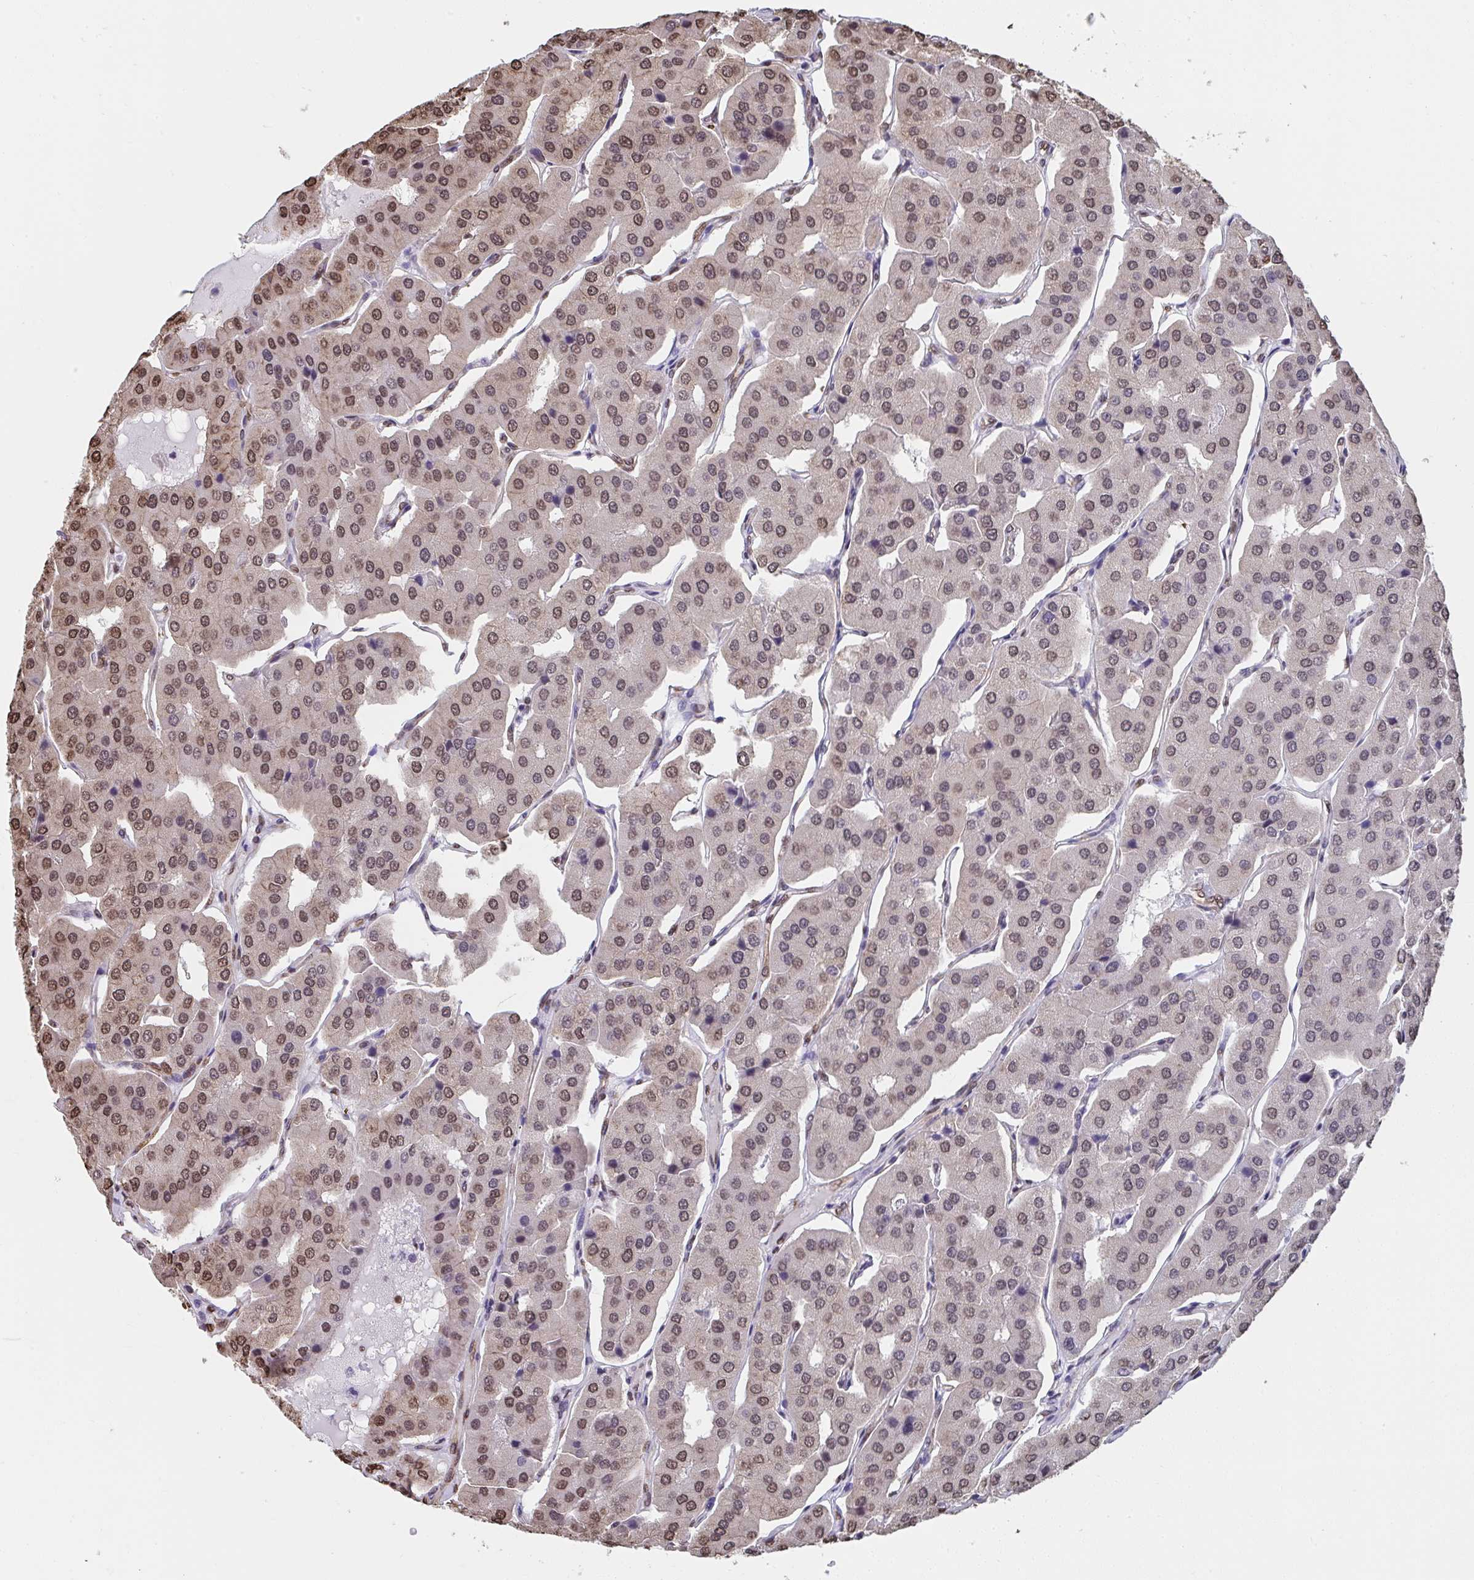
{"staining": {"intensity": "moderate", "quantity": ">75%", "location": "nuclear"}, "tissue": "parathyroid gland", "cell_type": "Glandular cells", "image_type": "normal", "snomed": [{"axis": "morphology", "description": "Normal tissue, NOS"}, {"axis": "morphology", "description": "Adenoma, NOS"}, {"axis": "topography", "description": "Parathyroid gland"}], "caption": "Protein analysis of normal parathyroid gland shows moderate nuclear positivity in approximately >75% of glandular cells. (Stains: DAB in brown, nuclei in blue, Microscopy: brightfield microscopy at high magnification).", "gene": "SYNCRIP", "patient": {"sex": "female", "age": 86}}